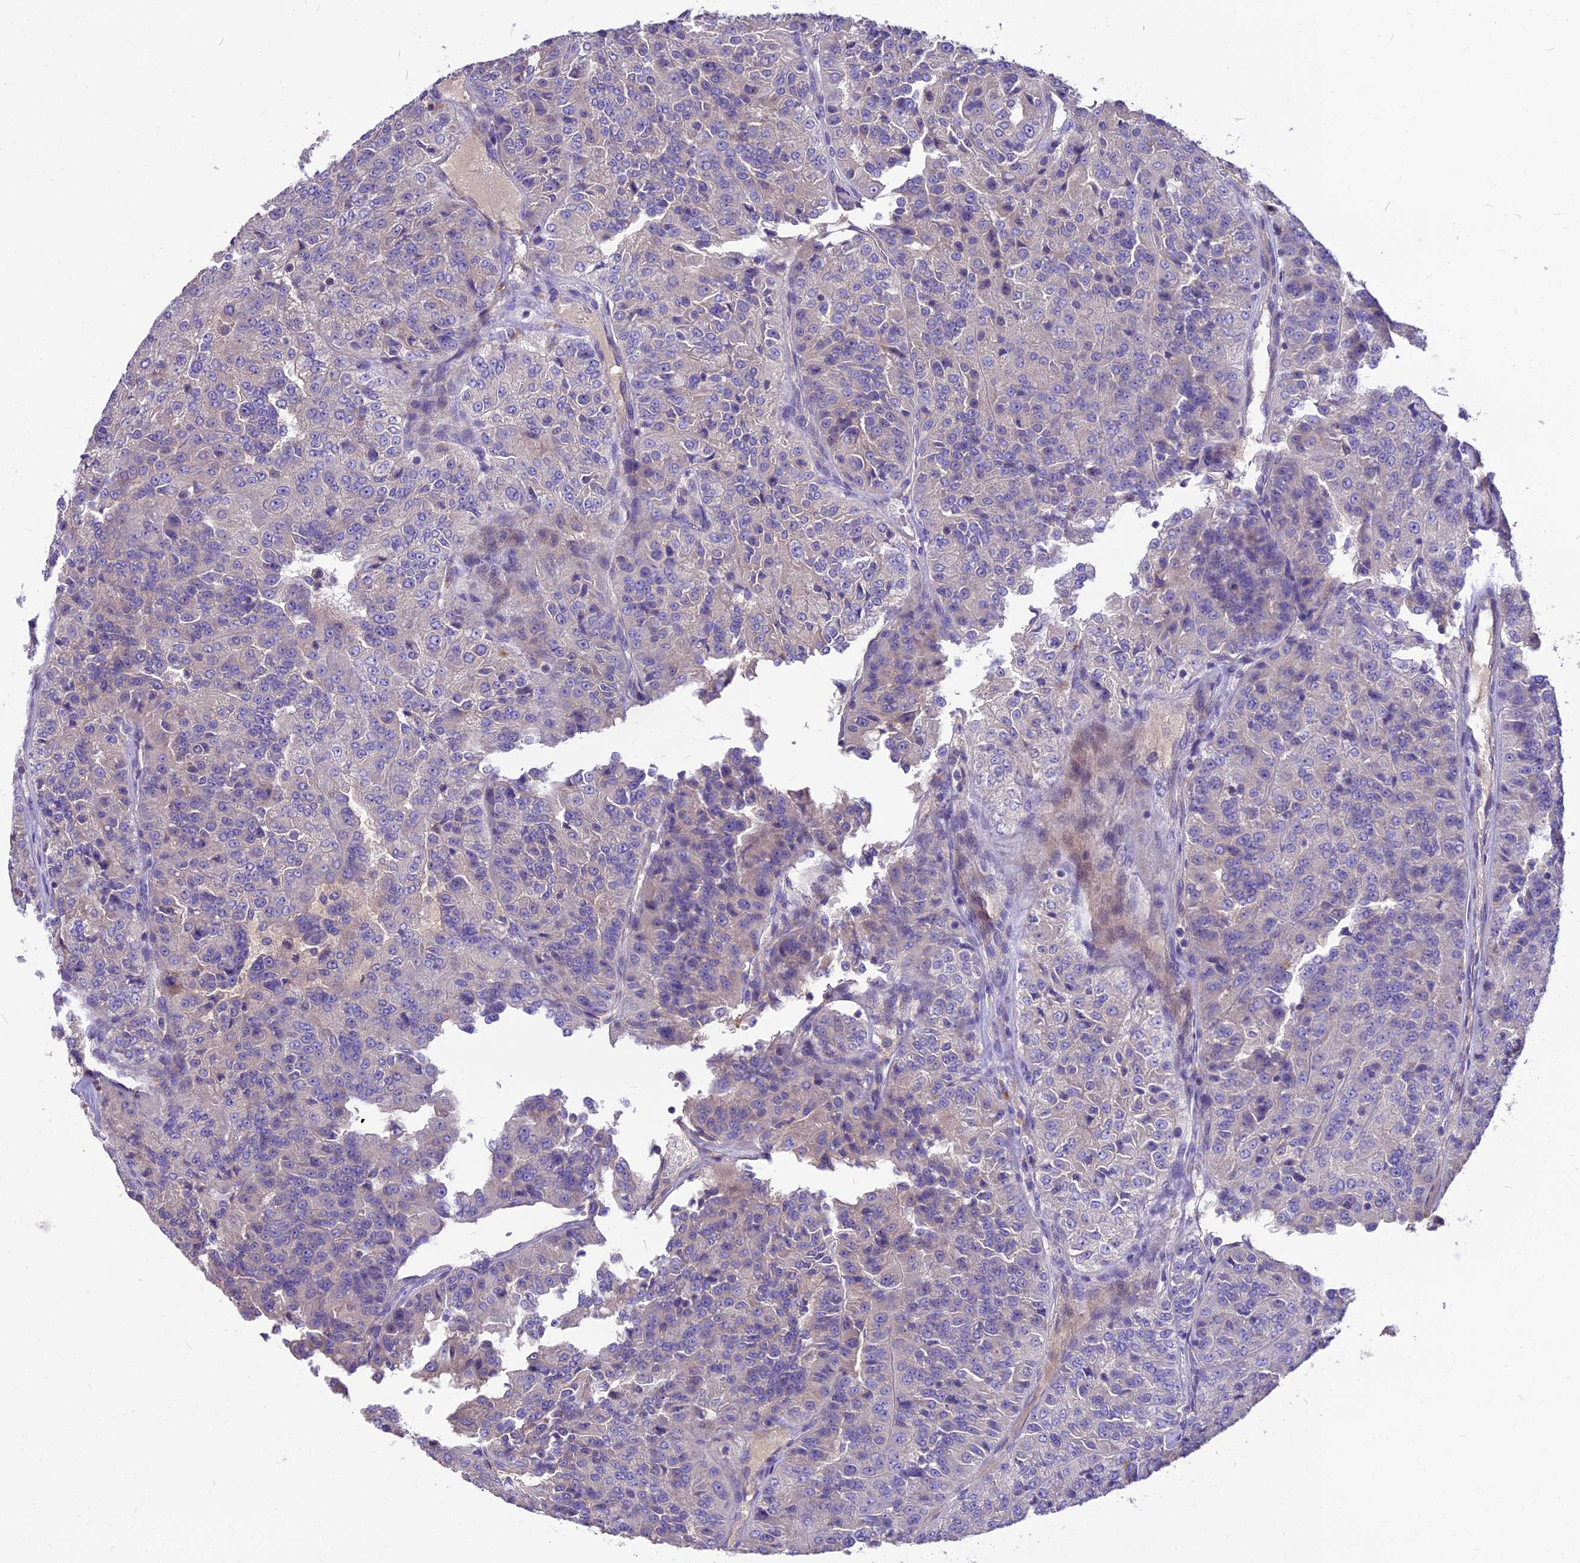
{"staining": {"intensity": "negative", "quantity": "none", "location": "none"}, "tissue": "renal cancer", "cell_type": "Tumor cells", "image_type": "cancer", "snomed": [{"axis": "morphology", "description": "Adenocarcinoma, NOS"}, {"axis": "topography", "description": "Kidney"}], "caption": "DAB immunohistochemical staining of human renal cancer displays no significant positivity in tumor cells. Nuclei are stained in blue.", "gene": "ANO3", "patient": {"sex": "female", "age": 63}}